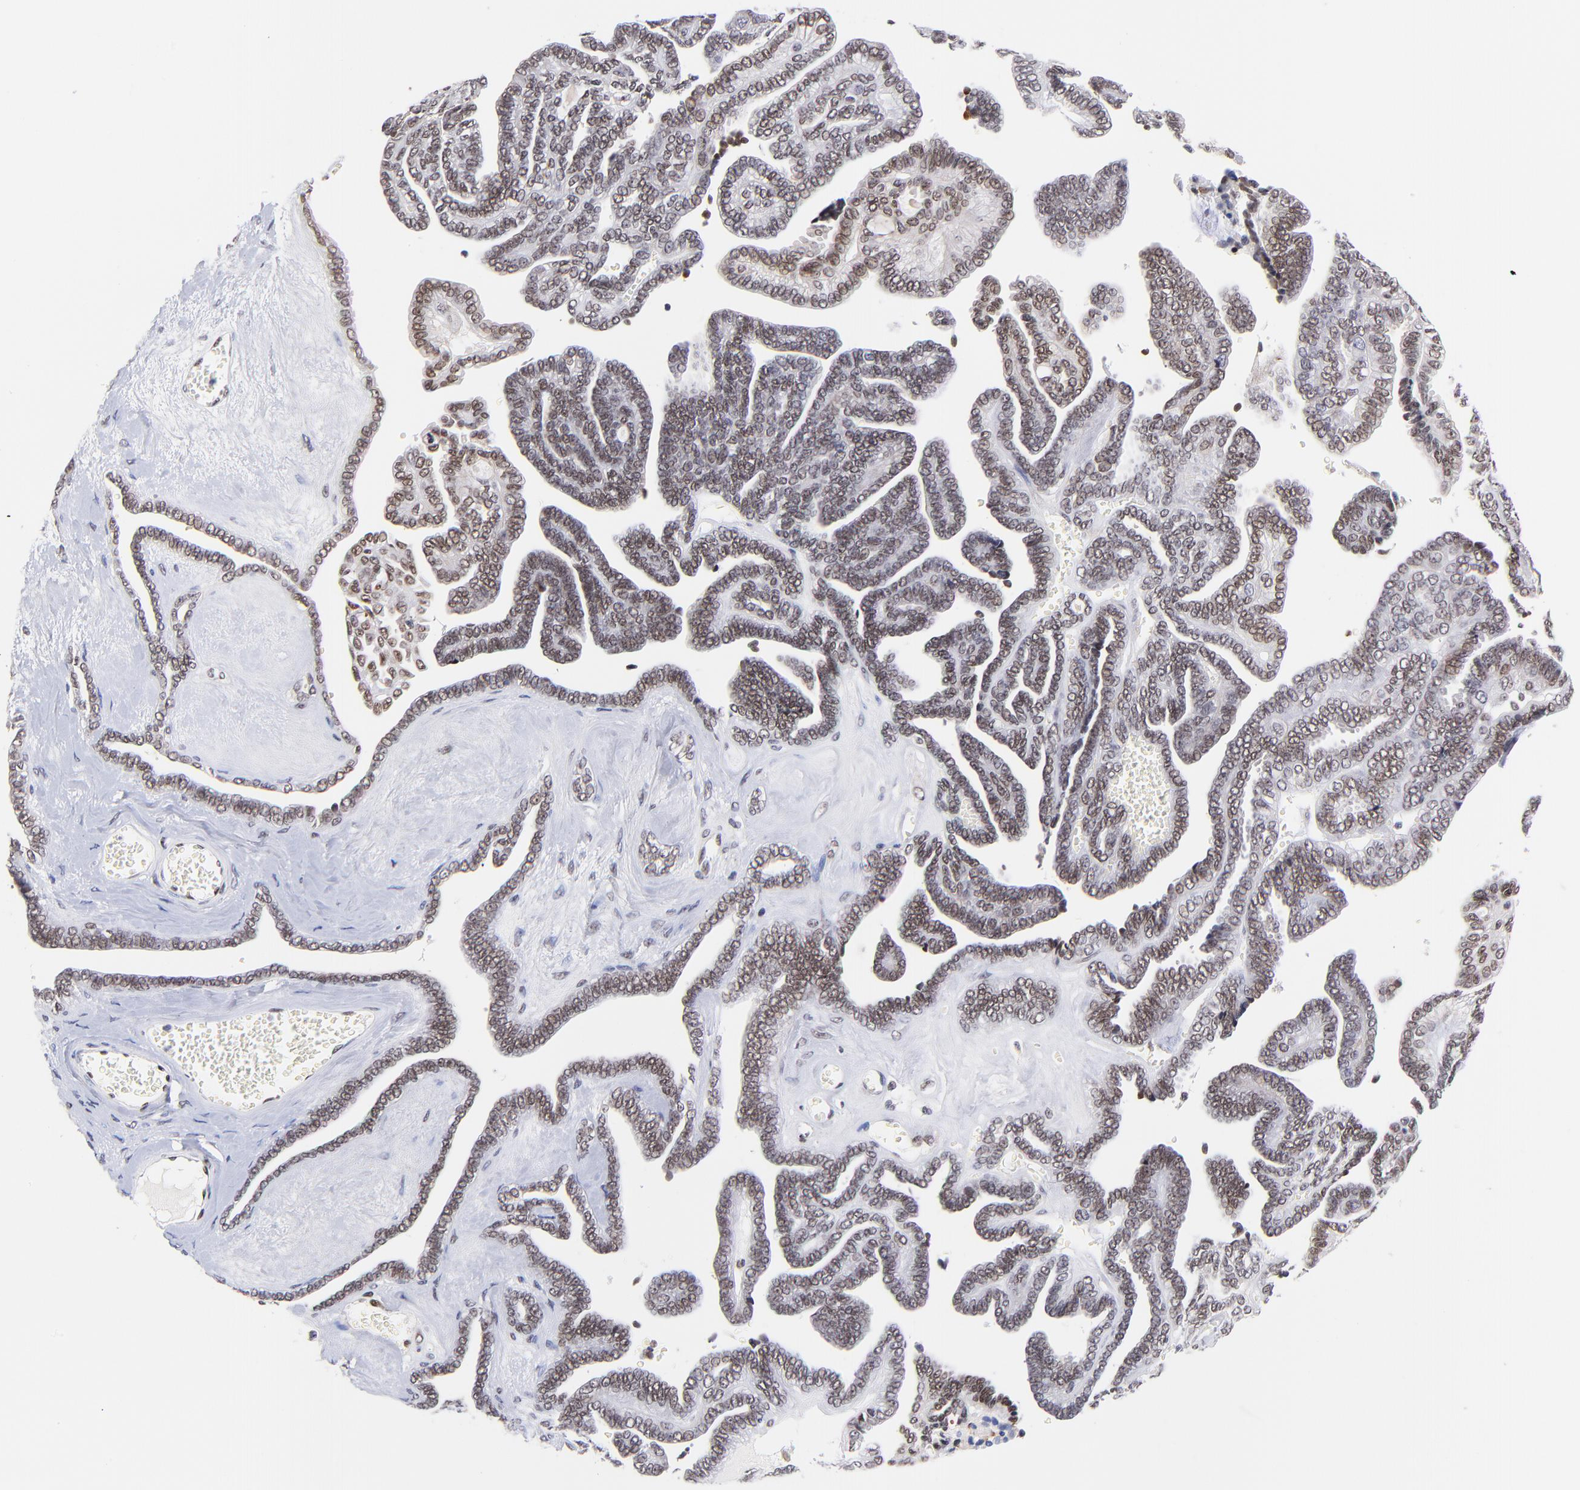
{"staining": {"intensity": "moderate", "quantity": ">75%", "location": "nuclear"}, "tissue": "ovarian cancer", "cell_type": "Tumor cells", "image_type": "cancer", "snomed": [{"axis": "morphology", "description": "Cystadenocarcinoma, serous, NOS"}, {"axis": "topography", "description": "Ovary"}], "caption": "This is an image of immunohistochemistry staining of ovarian cancer, which shows moderate positivity in the nuclear of tumor cells.", "gene": "MIDEAS", "patient": {"sex": "female", "age": 71}}